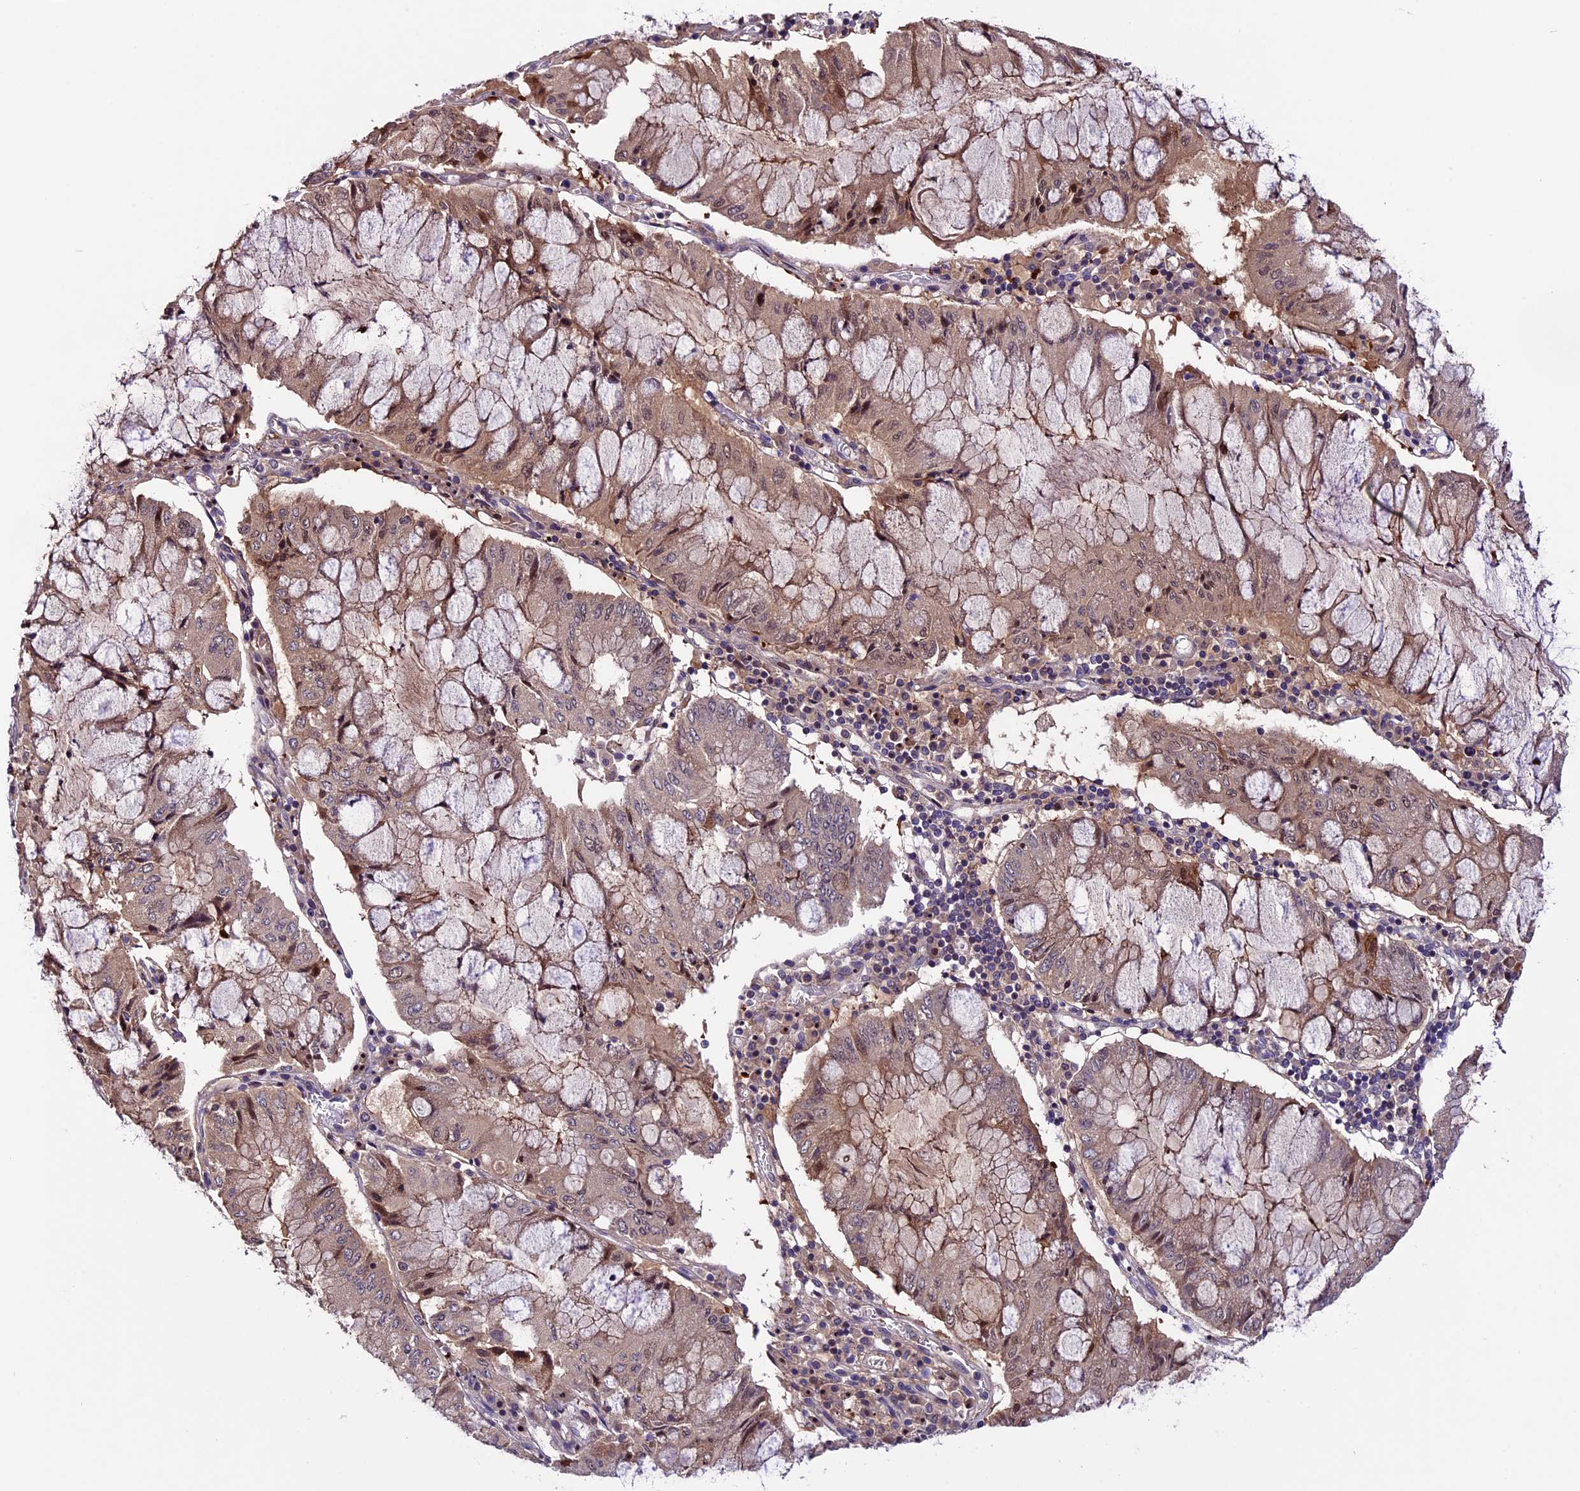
{"staining": {"intensity": "moderate", "quantity": "25%-75%", "location": "cytoplasmic/membranous,nuclear"}, "tissue": "pancreatic cancer", "cell_type": "Tumor cells", "image_type": "cancer", "snomed": [{"axis": "morphology", "description": "Adenocarcinoma, NOS"}, {"axis": "topography", "description": "Pancreas"}], "caption": "This photomicrograph shows adenocarcinoma (pancreatic) stained with immunohistochemistry (IHC) to label a protein in brown. The cytoplasmic/membranous and nuclear of tumor cells show moderate positivity for the protein. Nuclei are counter-stained blue.", "gene": "XKR7", "patient": {"sex": "female", "age": 50}}